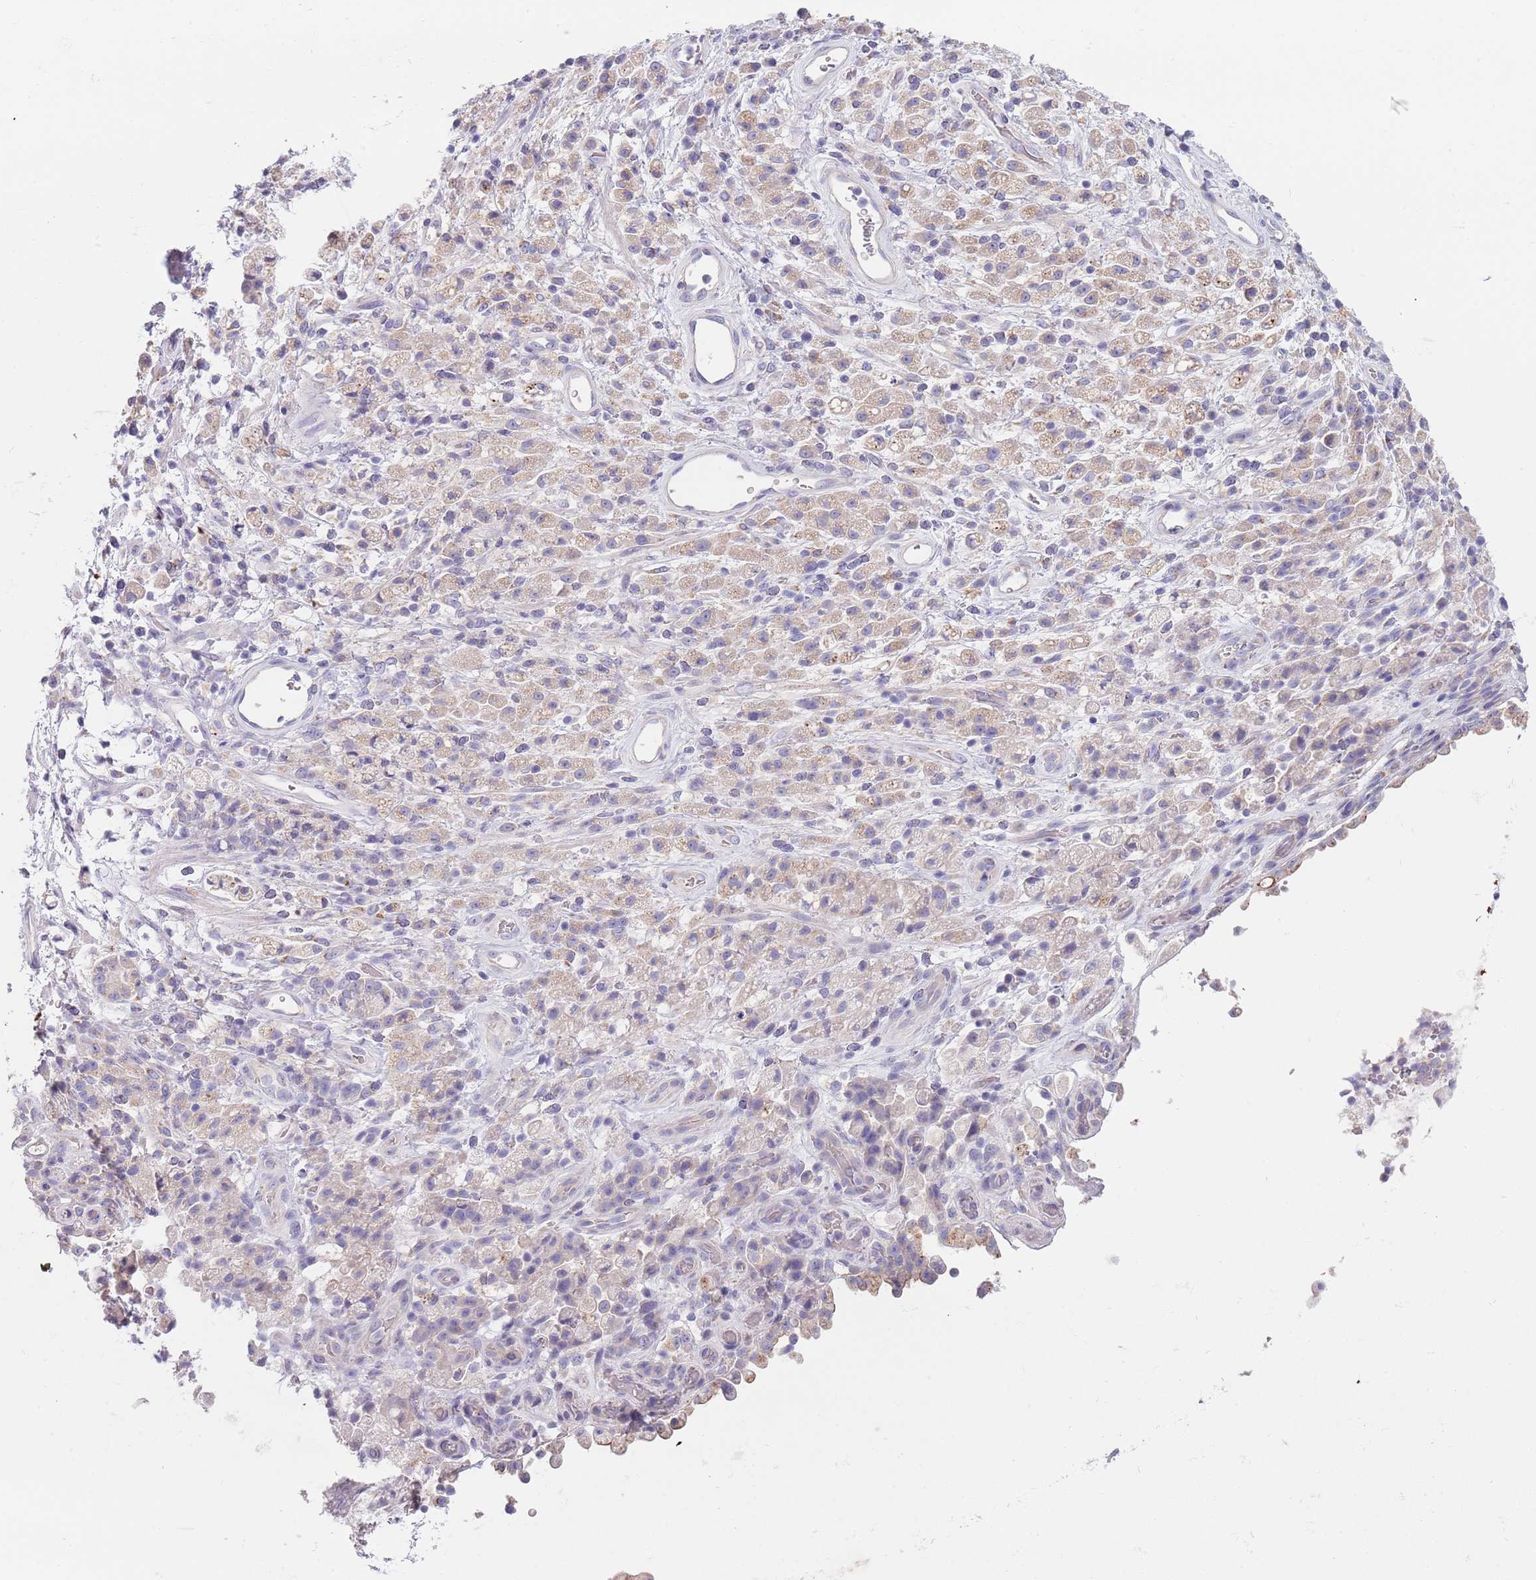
{"staining": {"intensity": "weak", "quantity": "25%-75%", "location": "cytoplasmic/membranous"}, "tissue": "stomach cancer", "cell_type": "Tumor cells", "image_type": "cancer", "snomed": [{"axis": "morphology", "description": "Adenocarcinoma, NOS"}, {"axis": "topography", "description": "Stomach"}], "caption": "Immunohistochemical staining of human stomach cancer exhibits weak cytoplasmic/membranous protein expression in about 25%-75% of tumor cells.", "gene": "MAN1C1", "patient": {"sex": "female", "age": 60}}